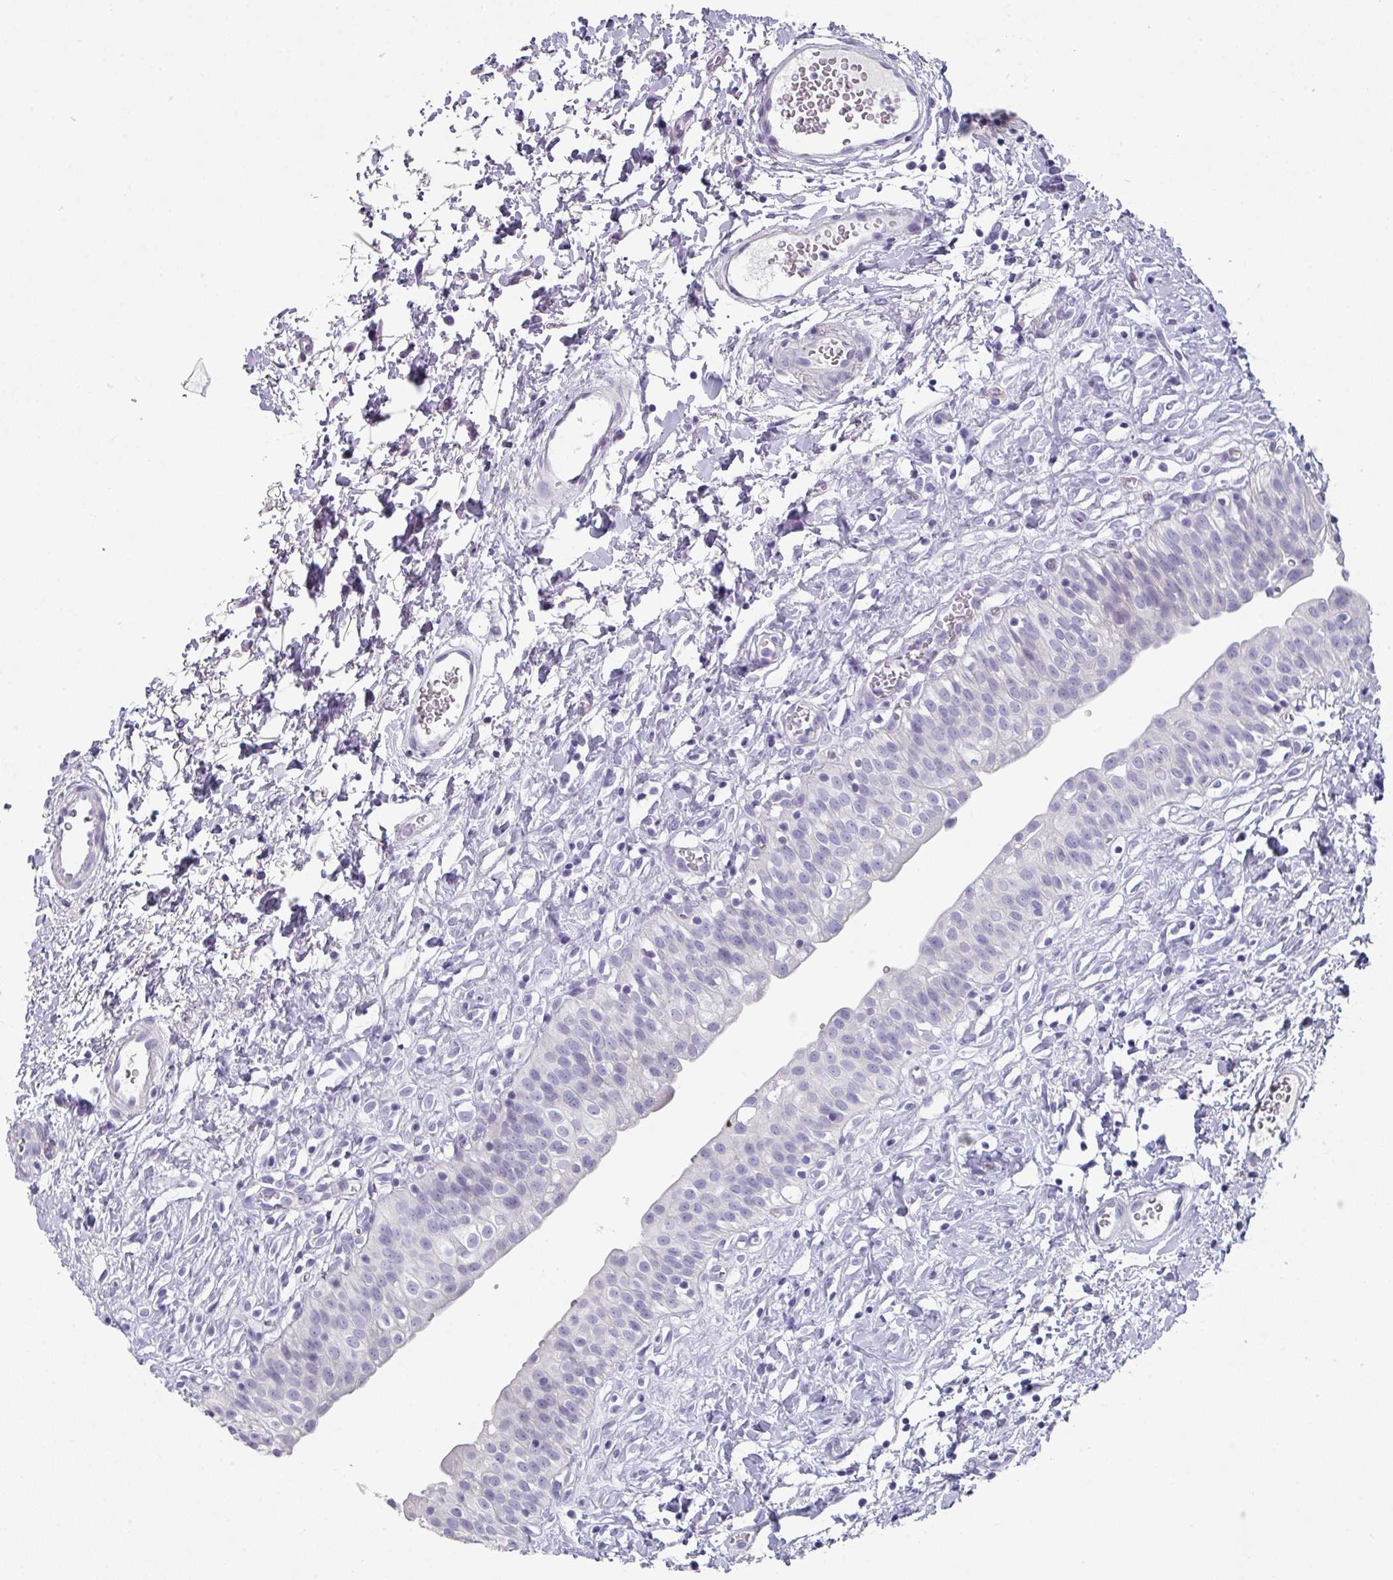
{"staining": {"intensity": "negative", "quantity": "none", "location": "none"}, "tissue": "urinary bladder", "cell_type": "Urothelial cells", "image_type": "normal", "snomed": [{"axis": "morphology", "description": "Normal tissue, NOS"}, {"axis": "topography", "description": "Urinary bladder"}], "caption": "DAB (3,3'-diaminobenzidine) immunohistochemical staining of unremarkable urinary bladder shows no significant staining in urothelial cells. (DAB immunohistochemistry (IHC), high magnification).", "gene": "DEFB115", "patient": {"sex": "male", "age": 51}}